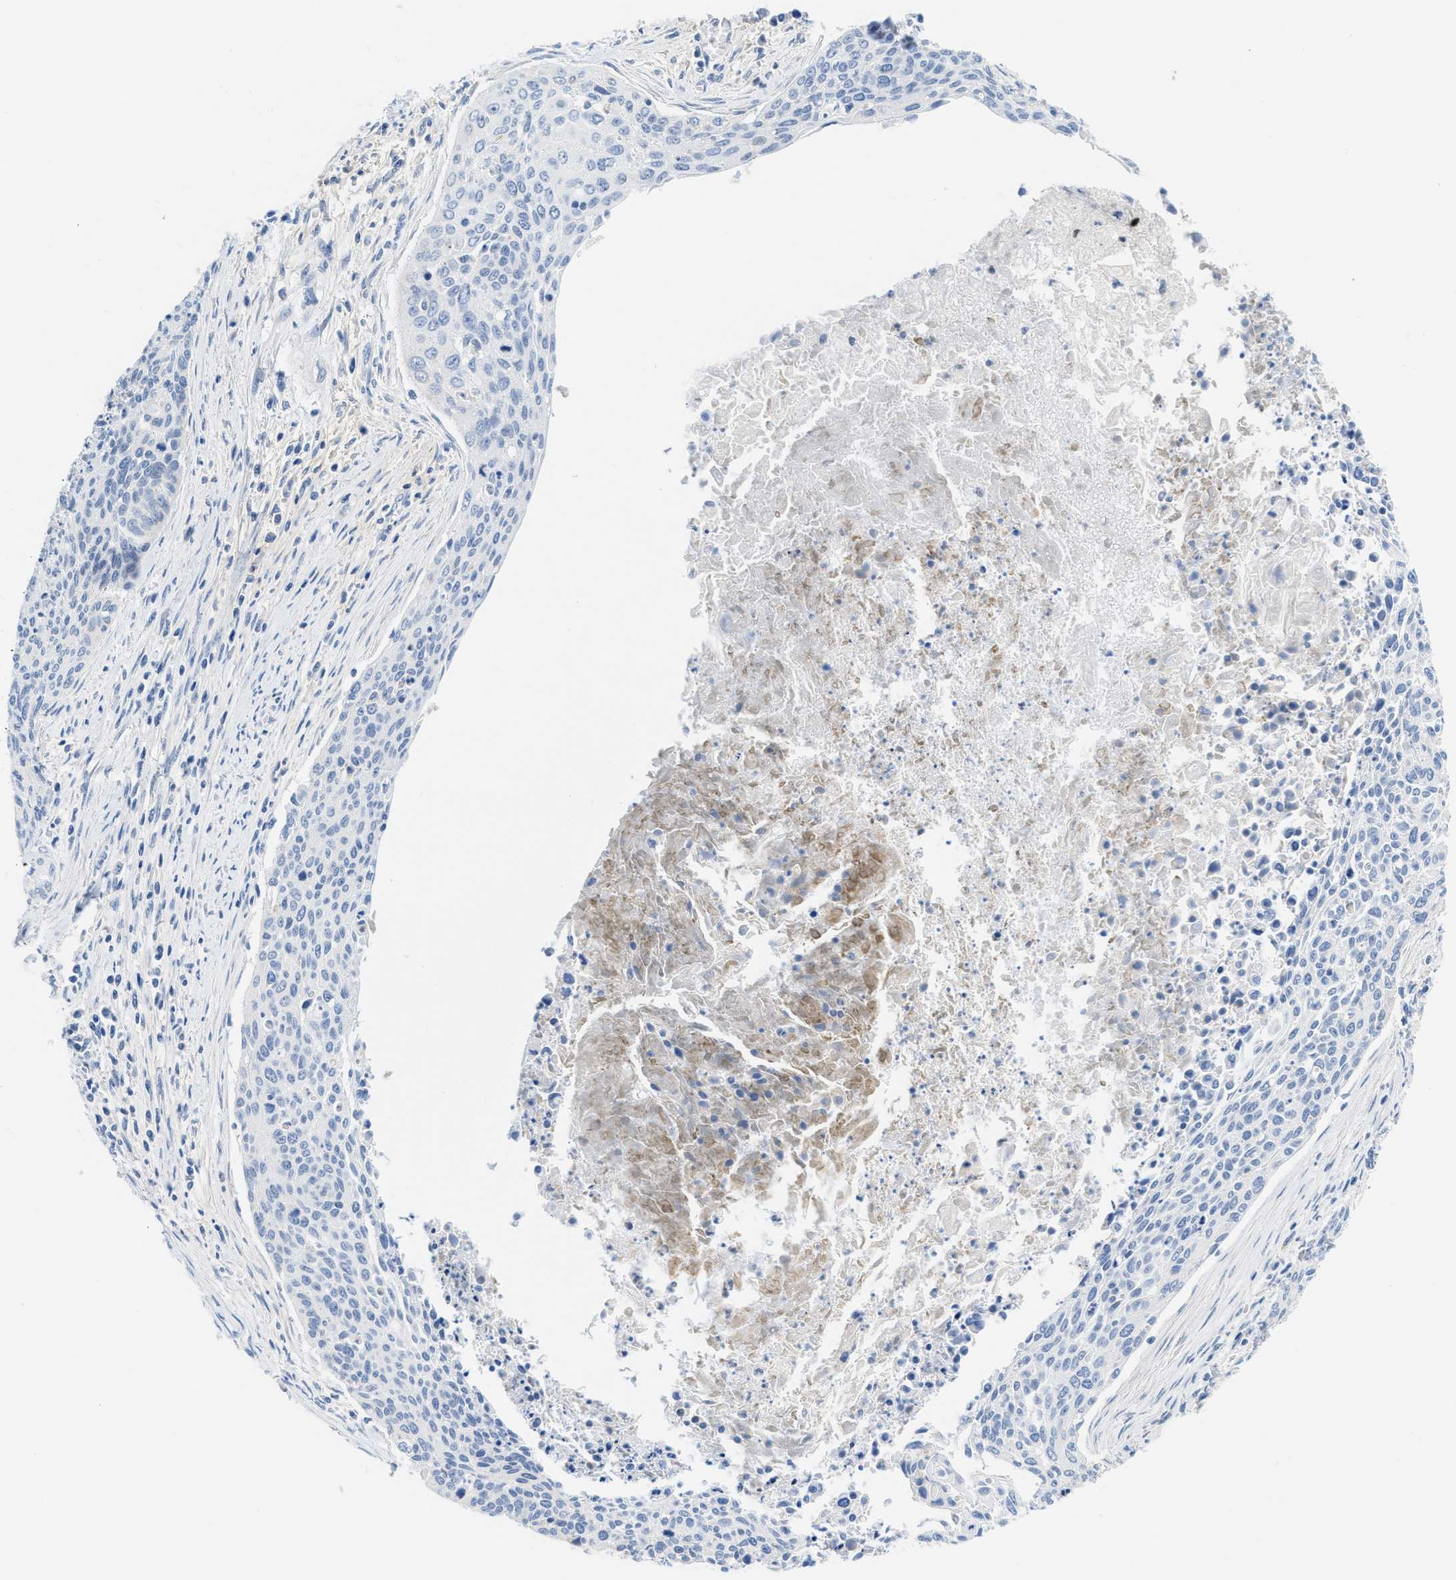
{"staining": {"intensity": "negative", "quantity": "none", "location": "none"}, "tissue": "cervical cancer", "cell_type": "Tumor cells", "image_type": "cancer", "snomed": [{"axis": "morphology", "description": "Squamous cell carcinoma, NOS"}, {"axis": "topography", "description": "Cervix"}], "caption": "The immunohistochemistry micrograph has no significant staining in tumor cells of squamous cell carcinoma (cervical) tissue.", "gene": "PTDSS1", "patient": {"sex": "female", "age": 55}}